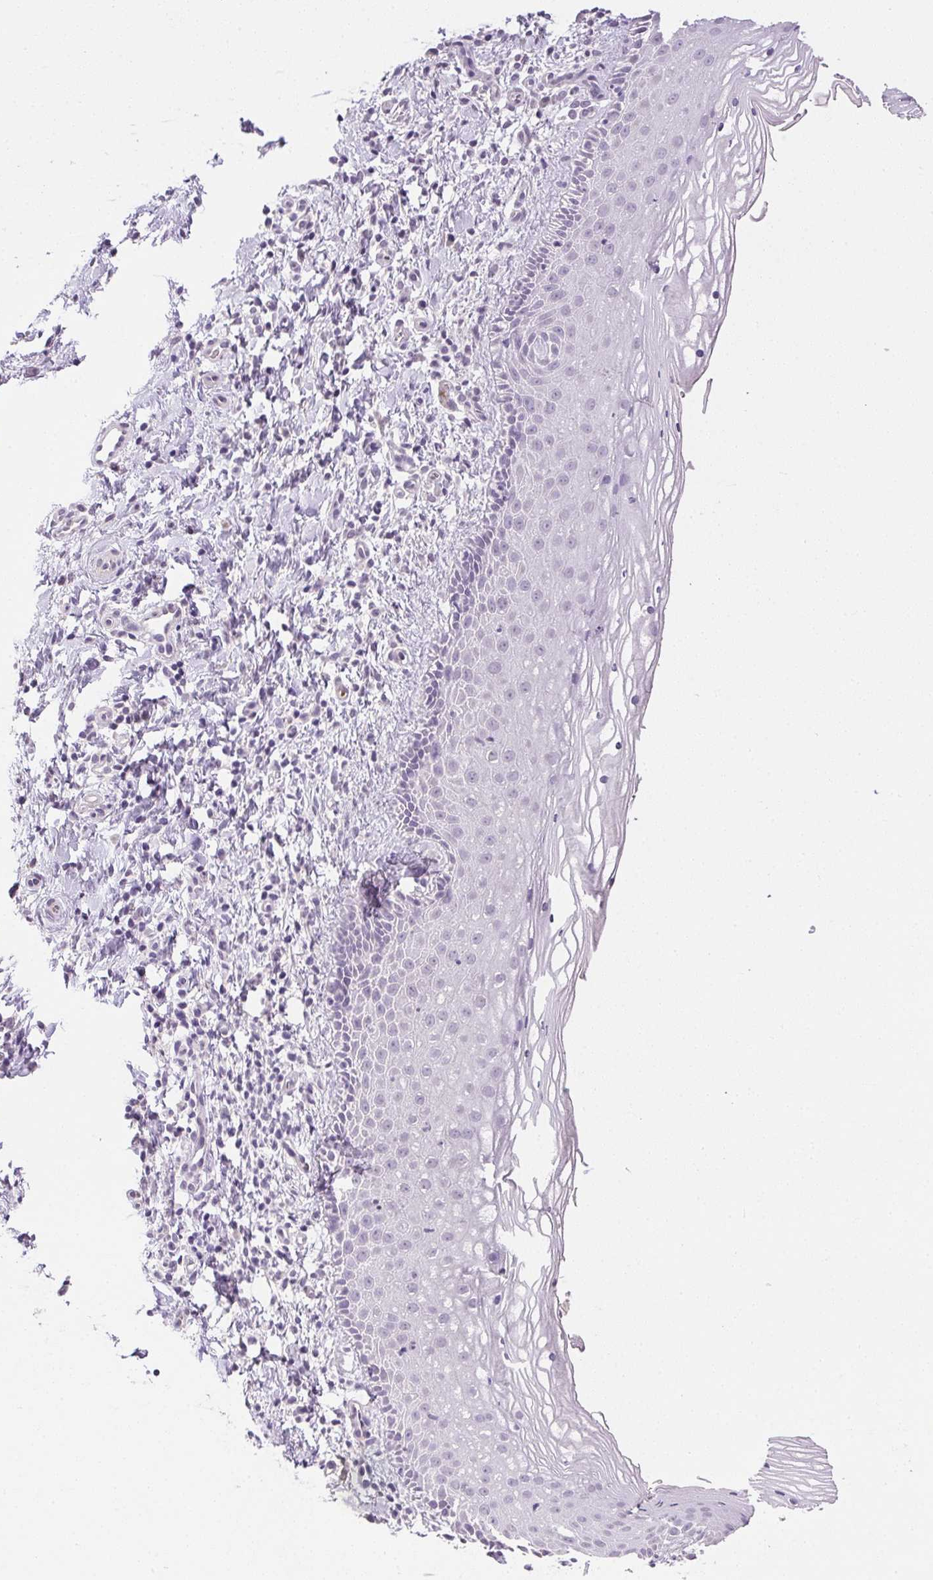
{"staining": {"intensity": "negative", "quantity": "none", "location": "none"}, "tissue": "vagina", "cell_type": "Squamous epithelial cells", "image_type": "normal", "snomed": [{"axis": "morphology", "description": "Normal tissue, NOS"}, {"axis": "topography", "description": "Vagina"}], "caption": "The micrograph shows no staining of squamous epithelial cells in unremarkable vagina.", "gene": "PRL", "patient": {"sex": "female", "age": 51}}